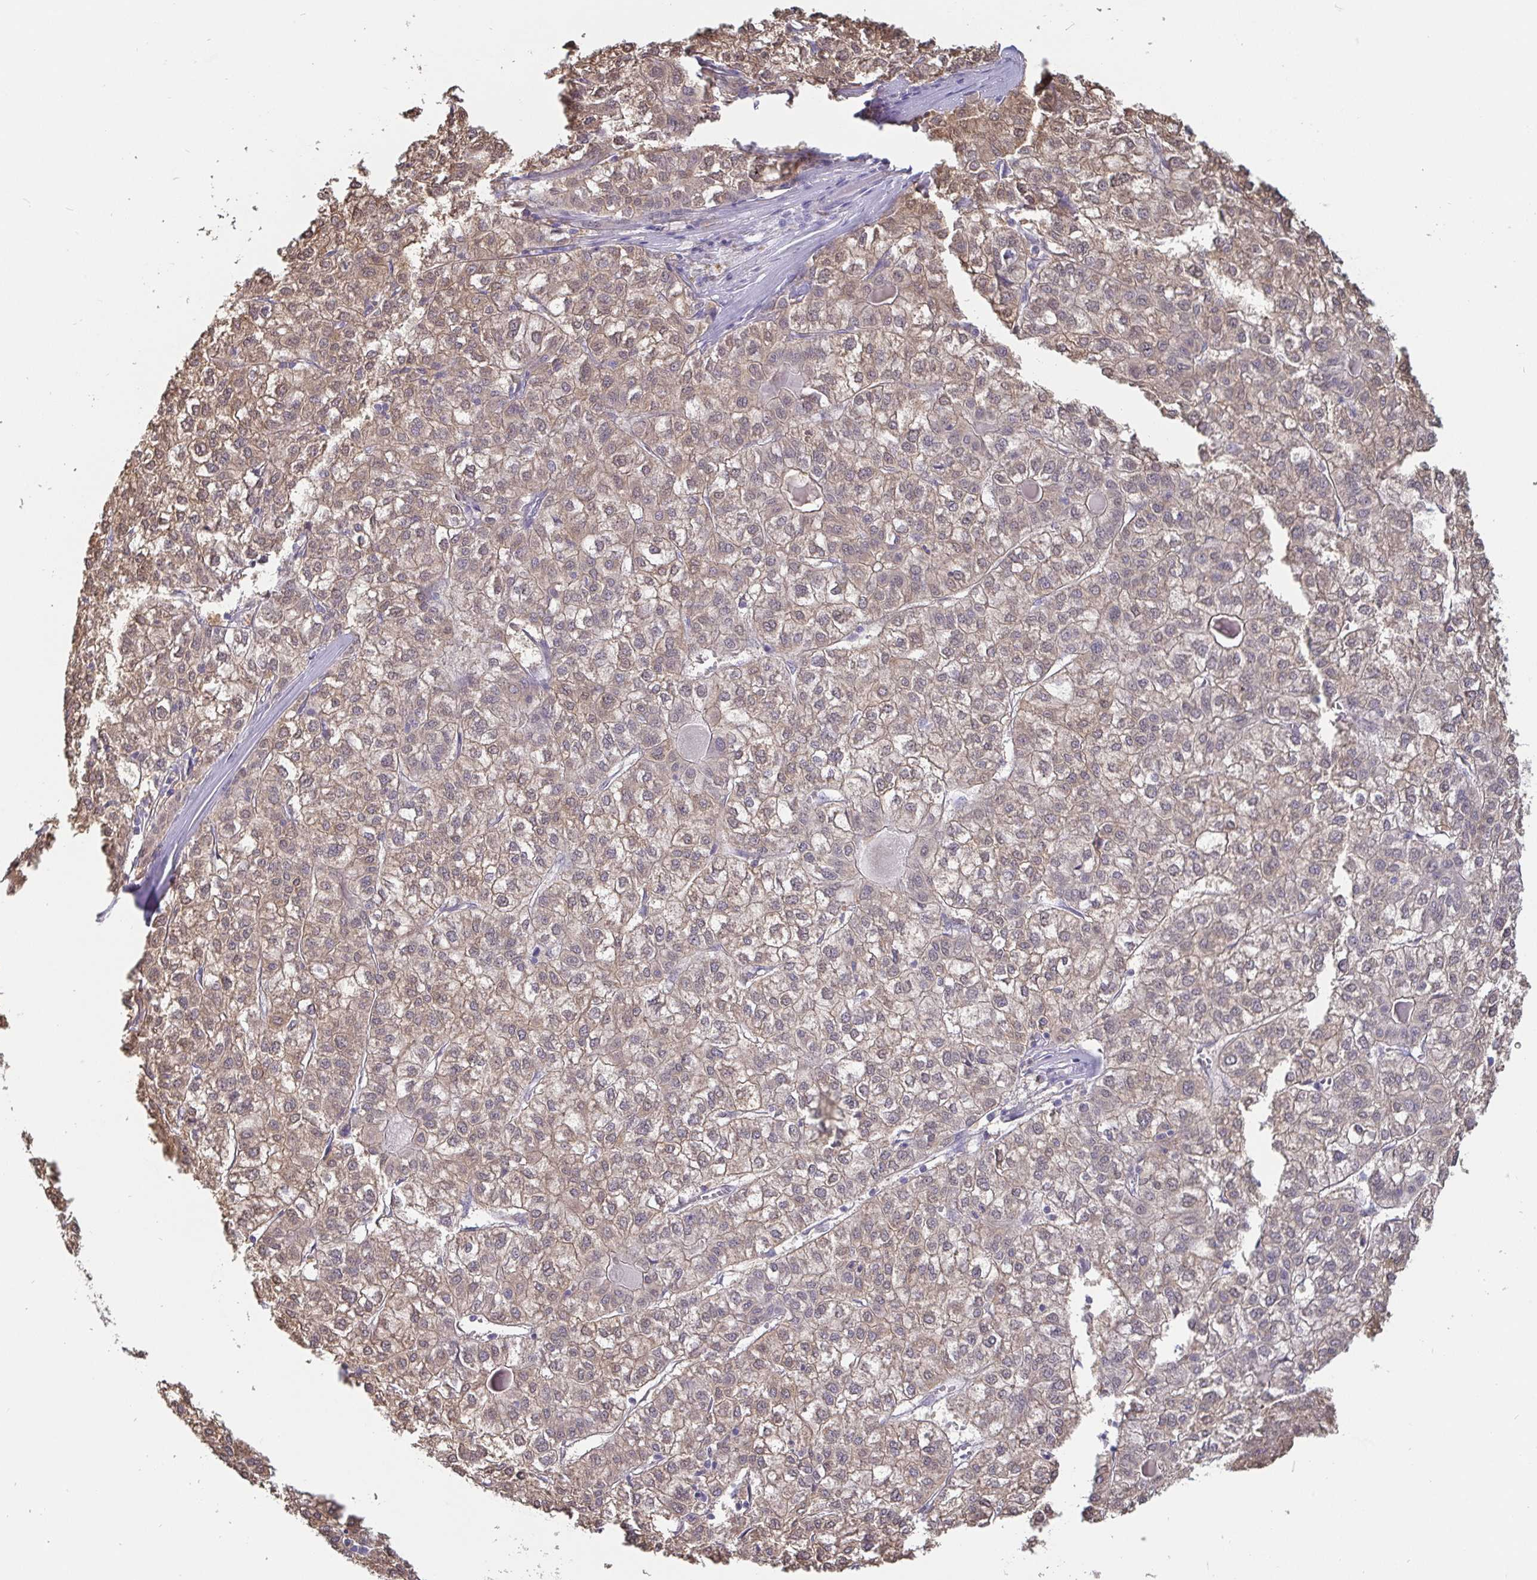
{"staining": {"intensity": "weak", "quantity": ">75%", "location": "cytoplasmic/membranous,nuclear"}, "tissue": "liver cancer", "cell_type": "Tumor cells", "image_type": "cancer", "snomed": [{"axis": "morphology", "description": "Carcinoma, Hepatocellular, NOS"}, {"axis": "topography", "description": "Liver"}], "caption": "Immunohistochemical staining of hepatocellular carcinoma (liver) displays weak cytoplasmic/membranous and nuclear protein expression in approximately >75% of tumor cells.", "gene": "IDH1", "patient": {"sex": "female", "age": 43}}